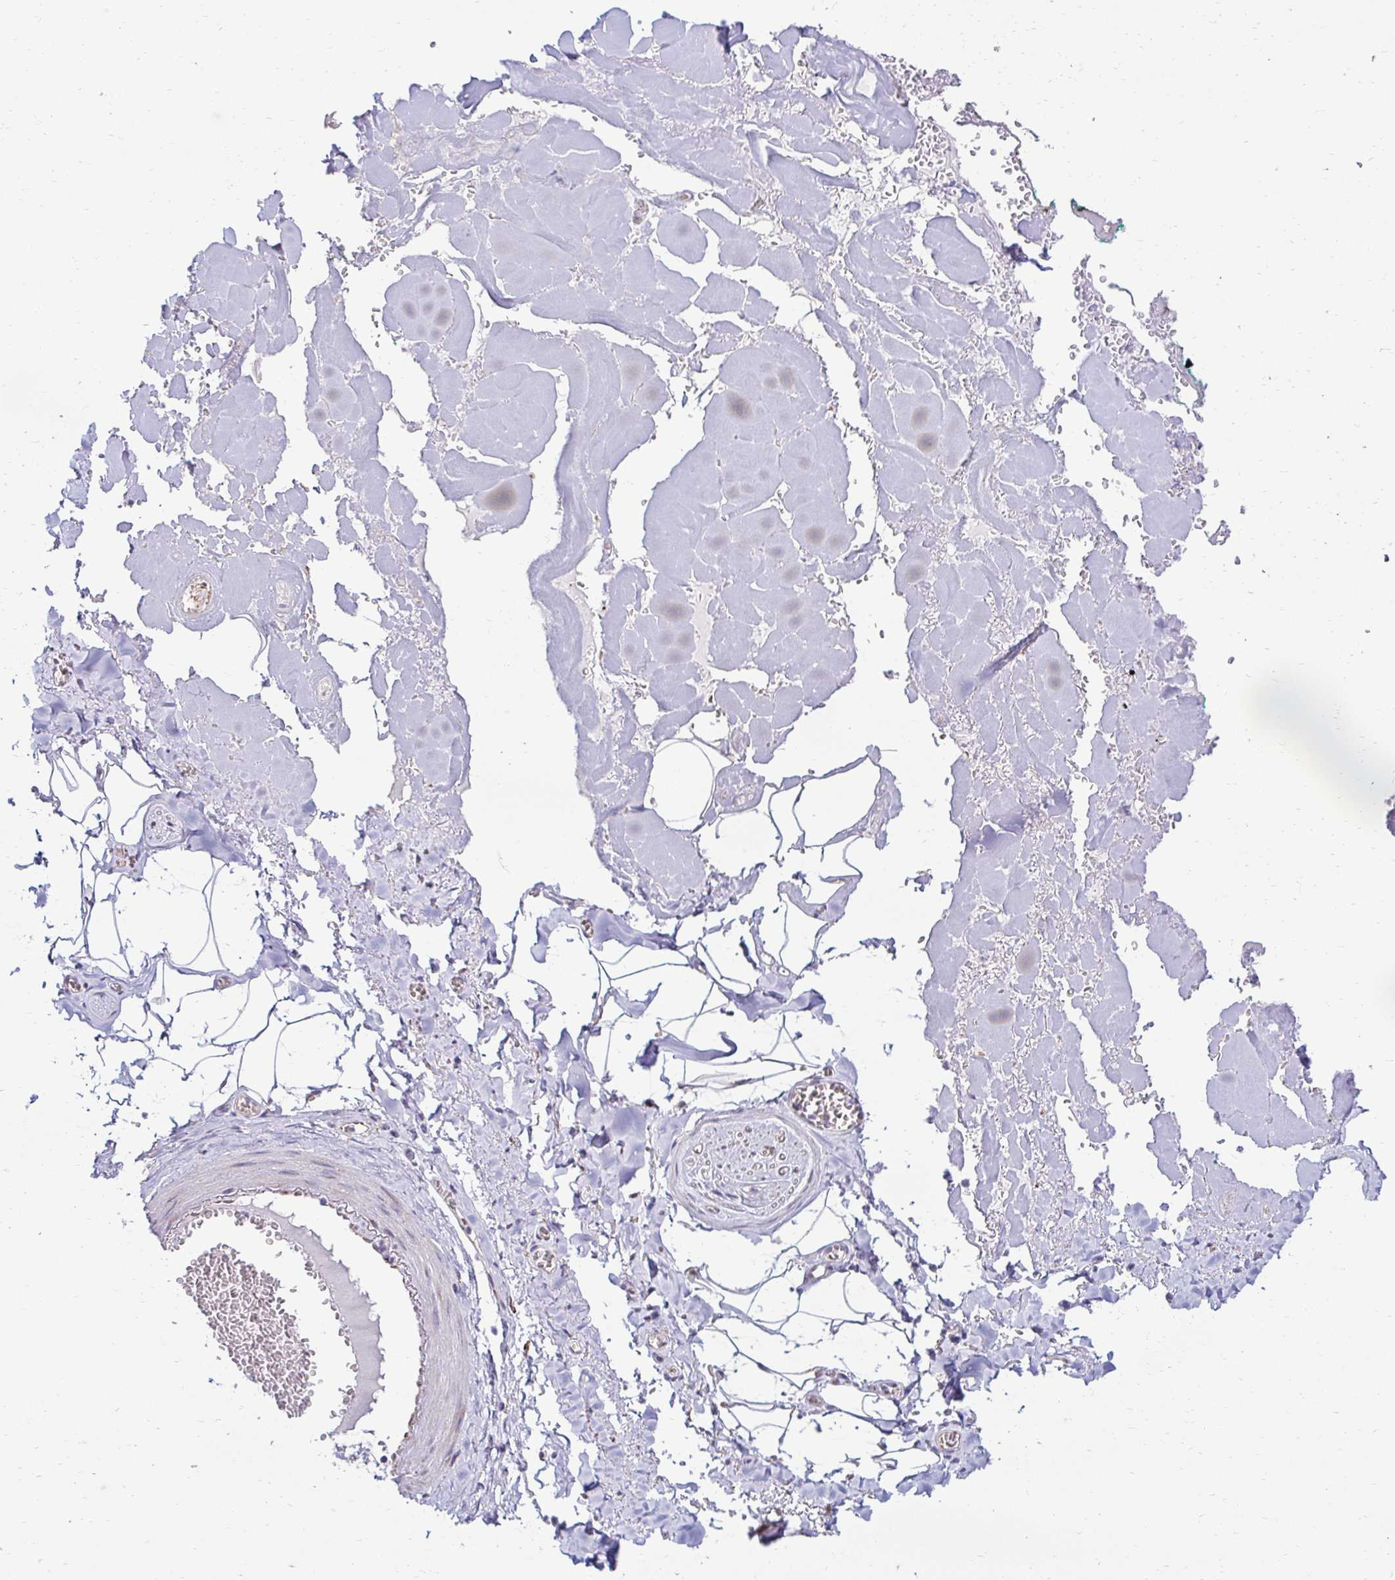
{"staining": {"intensity": "weak", "quantity": "25%-75%", "location": "cytoplasmic/membranous"}, "tissue": "adipose tissue", "cell_type": "Adipocytes", "image_type": "normal", "snomed": [{"axis": "morphology", "description": "Normal tissue, NOS"}, {"axis": "topography", "description": "Vulva"}, {"axis": "topography", "description": "Peripheral nerve tissue"}], "caption": "An immunohistochemistry histopathology image of benign tissue is shown. Protein staining in brown shows weak cytoplasmic/membranous positivity in adipose tissue within adipocytes. Nuclei are stained in blue.", "gene": "HPS1", "patient": {"sex": "female", "age": 66}}